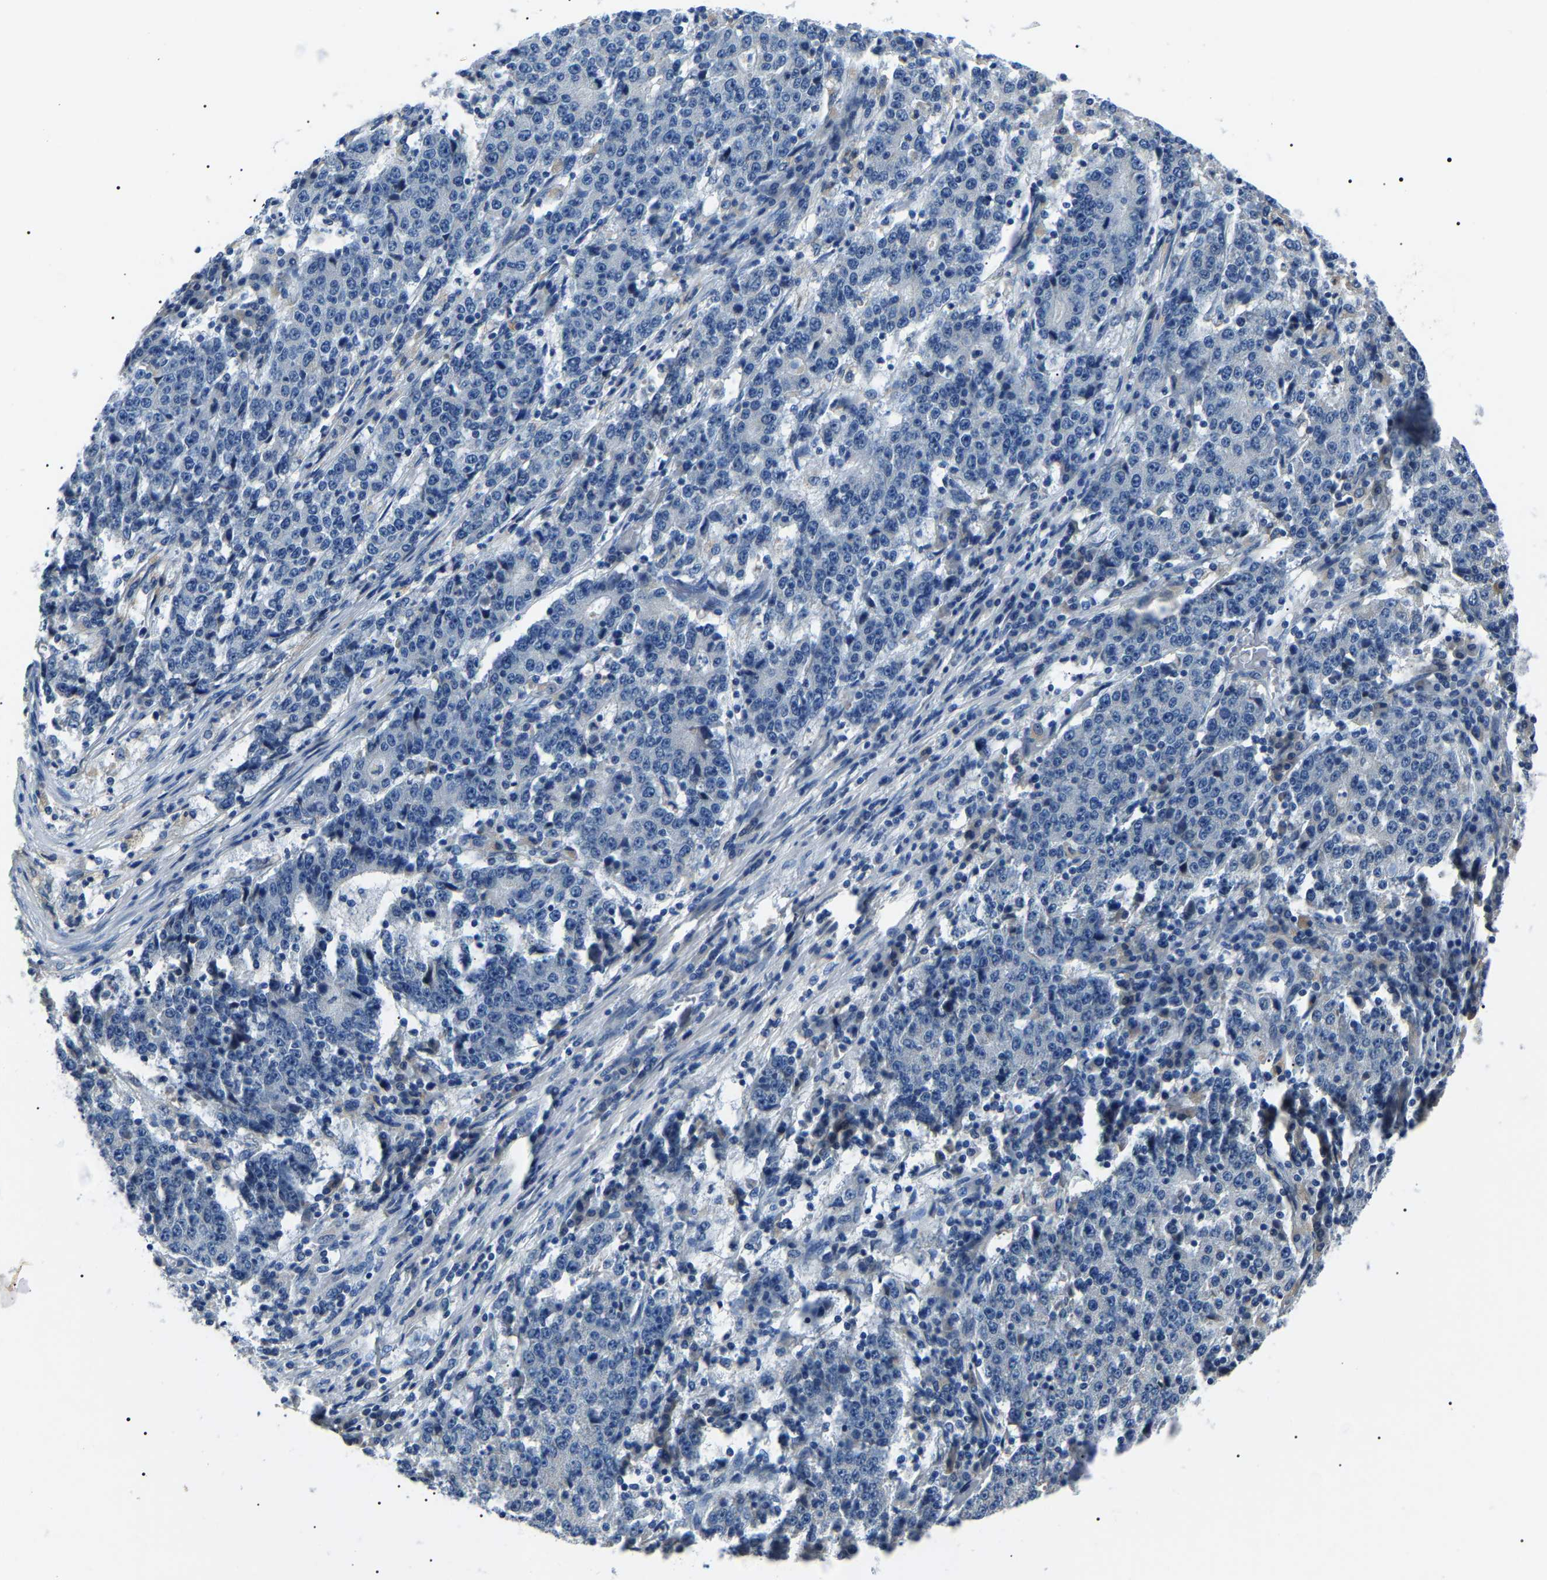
{"staining": {"intensity": "negative", "quantity": "none", "location": "none"}, "tissue": "stomach cancer", "cell_type": "Tumor cells", "image_type": "cancer", "snomed": [{"axis": "morphology", "description": "Adenocarcinoma, NOS"}, {"axis": "topography", "description": "Stomach"}], "caption": "The micrograph exhibits no significant staining in tumor cells of adenocarcinoma (stomach).", "gene": "KLK15", "patient": {"sex": "male", "age": 59}}